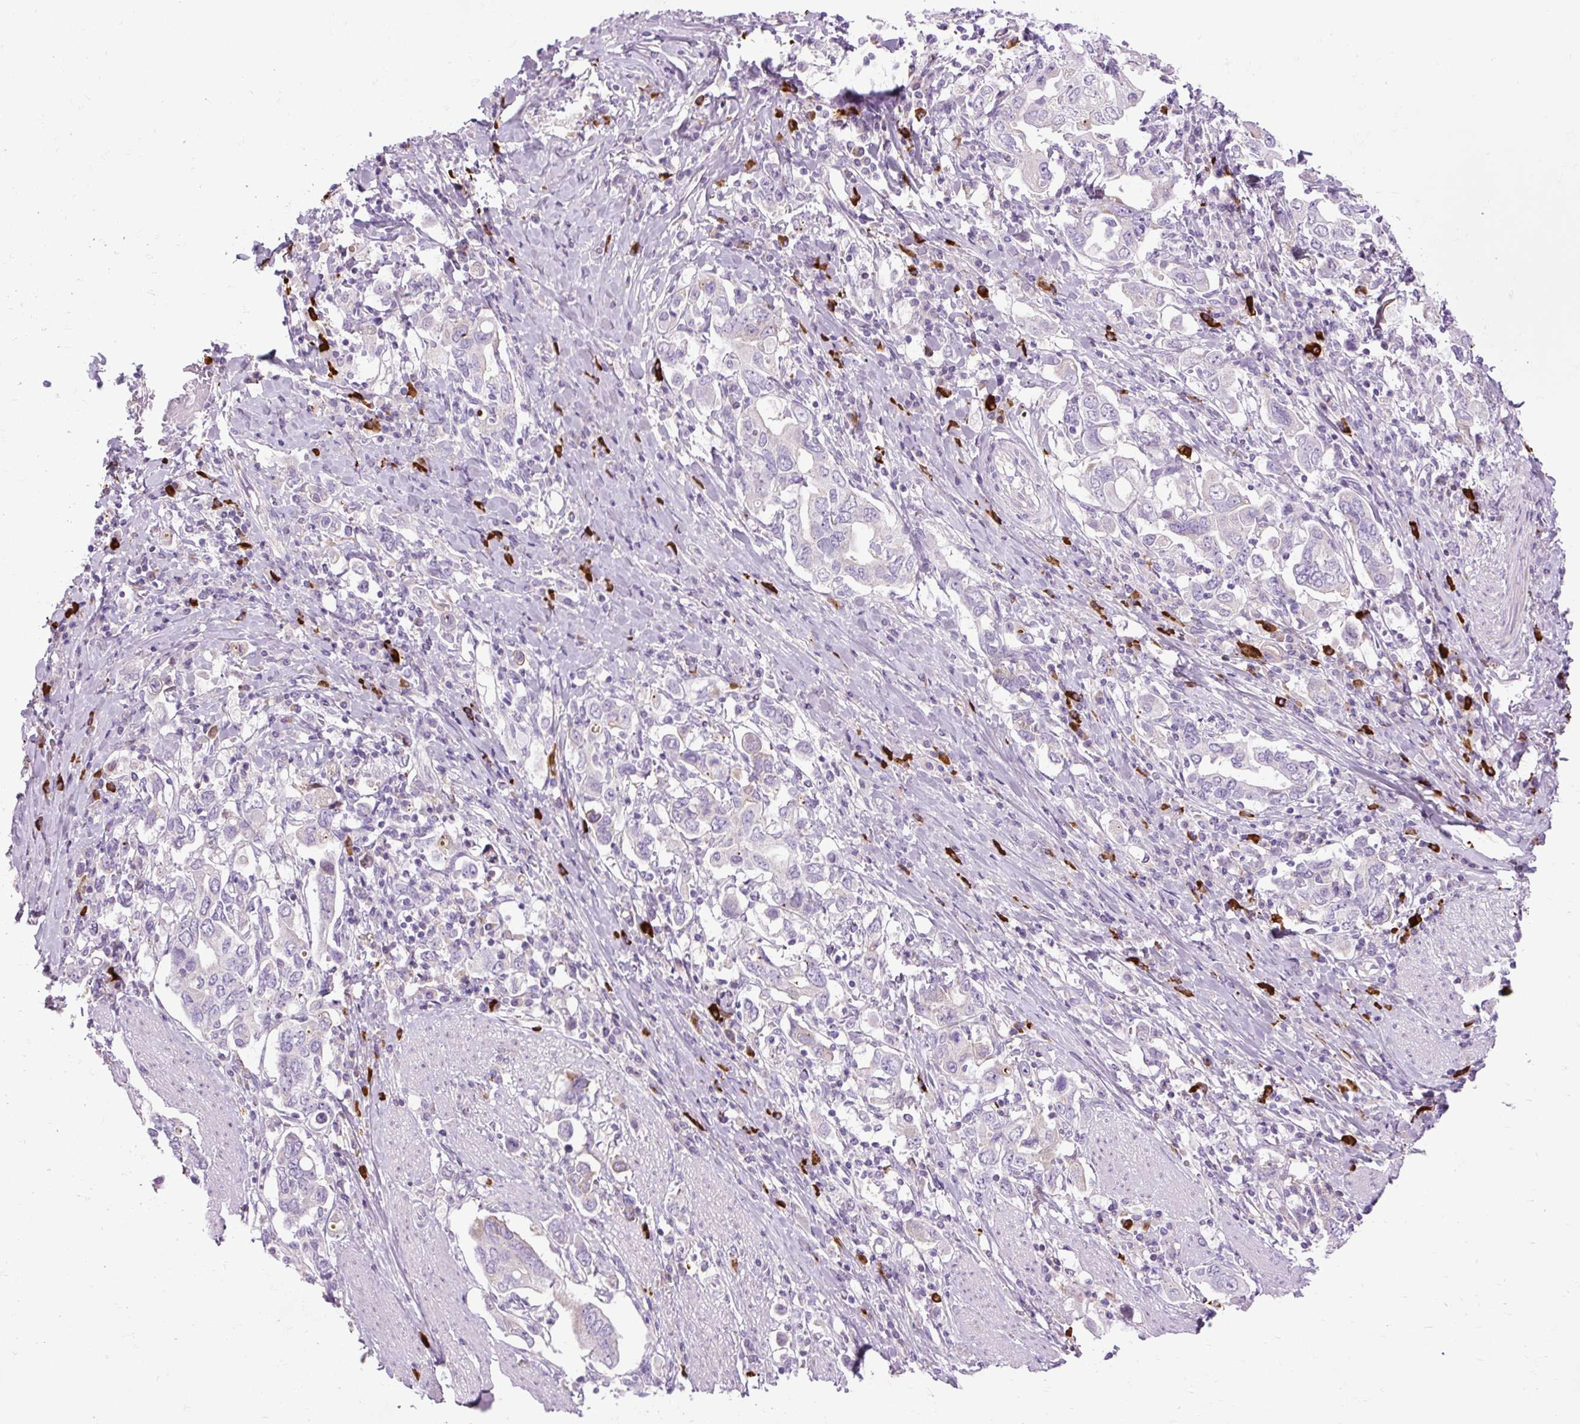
{"staining": {"intensity": "negative", "quantity": "none", "location": "none"}, "tissue": "stomach cancer", "cell_type": "Tumor cells", "image_type": "cancer", "snomed": [{"axis": "morphology", "description": "Adenocarcinoma, NOS"}, {"axis": "topography", "description": "Stomach, upper"}, {"axis": "topography", "description": "Stomach"}], "caption": "Stomach cancer was stained to show a protein in brown. There is no significant staining in tumor cells.", "gene": "ARRDC2", "patient": {"sex": "male", "age": 62}}